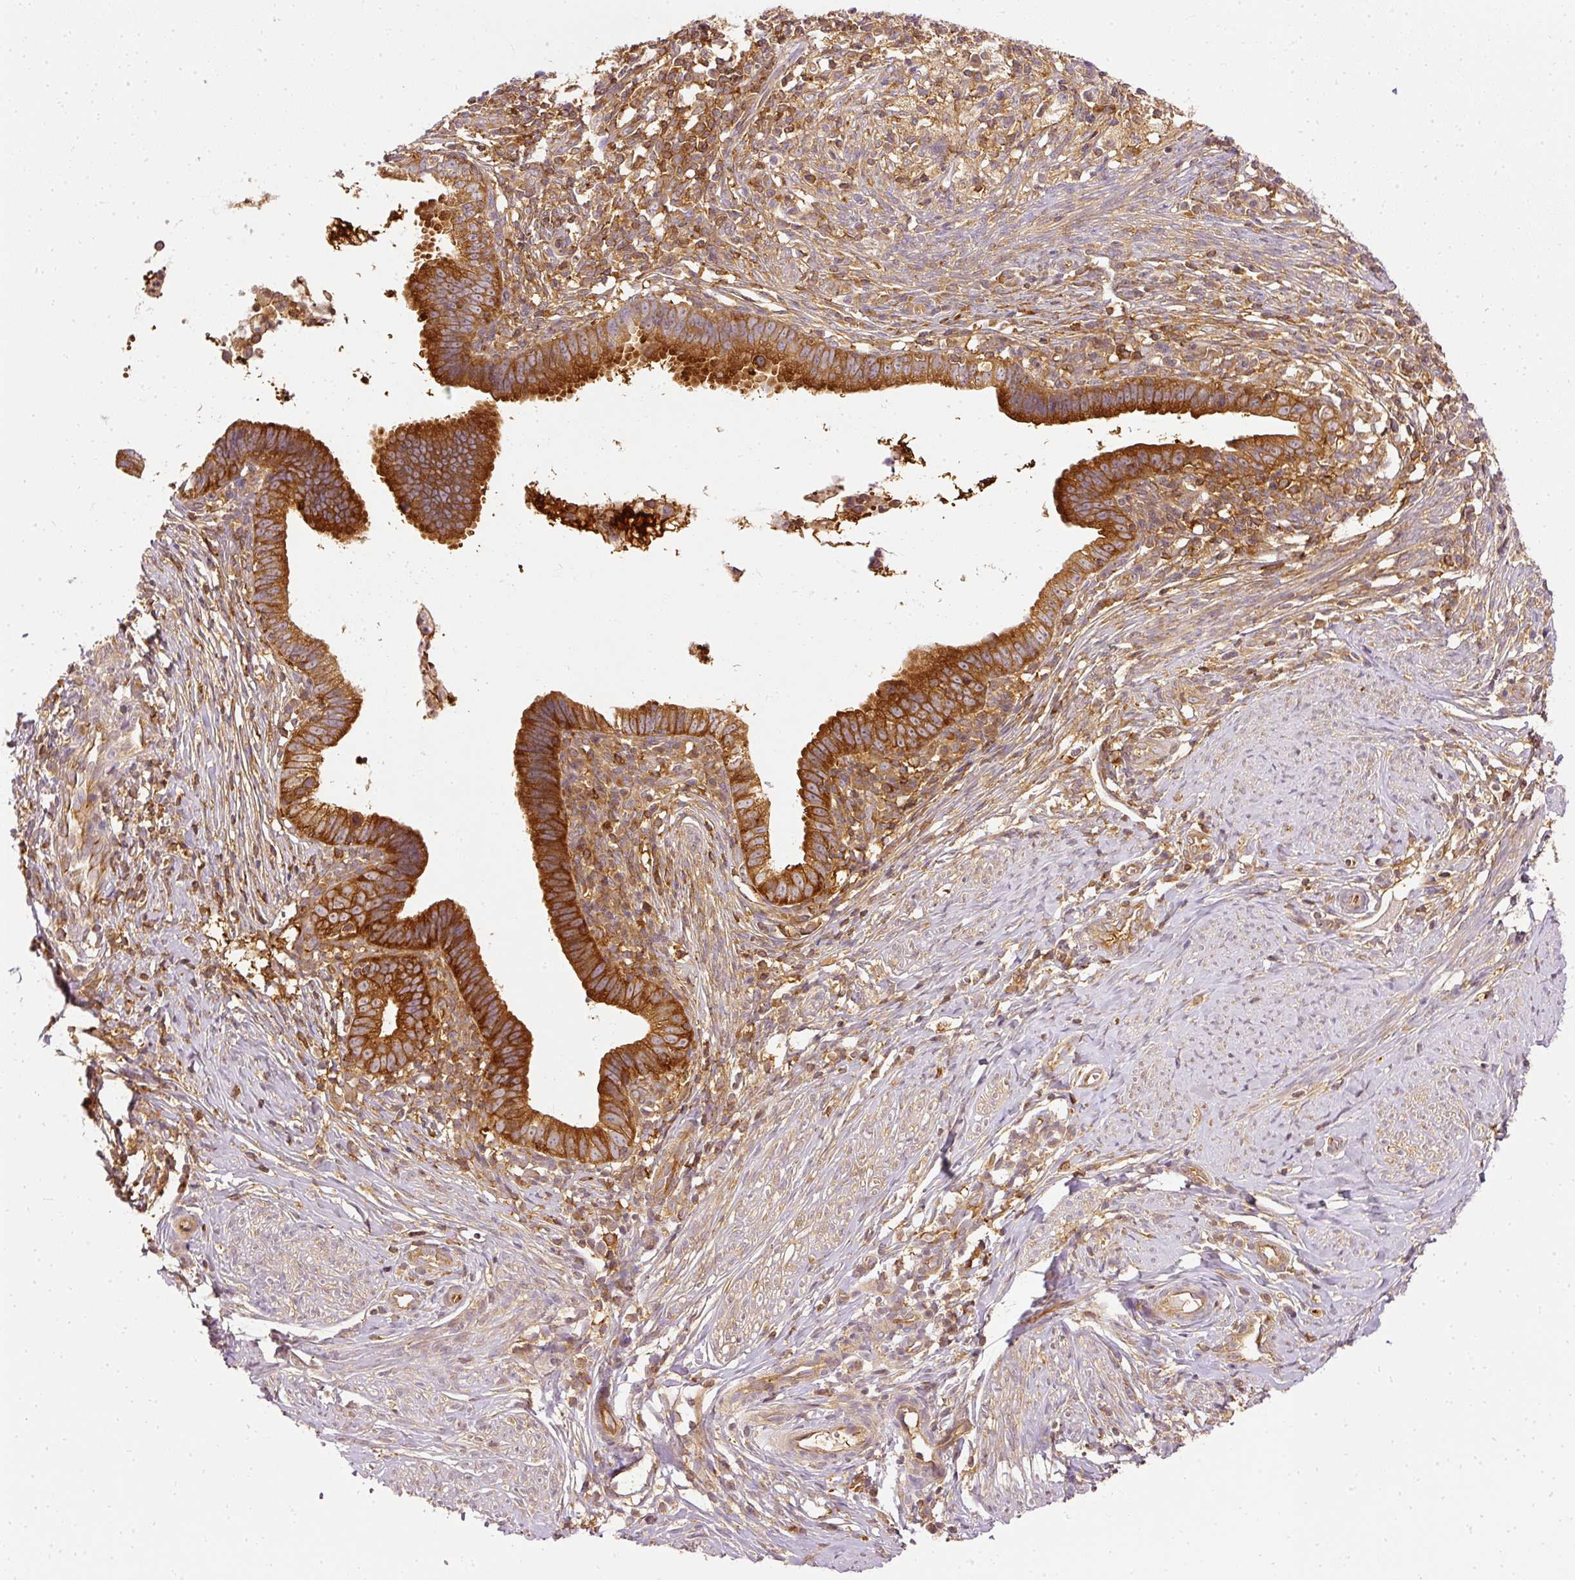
{"staining": {"intensity": "strong", "quantity": "25%-75%", "location": "cytoplasmic/membranous"}, "tissue": "cervical cancer", "cell_type": "Tumor cells", "image_type": "cancer", "snomed": [{"axis": "morphology", "description": "Adenocarcinoma, NOS"}, {"axis": "topography", "description": "Cervix"}], "caption": "Protein analysis of cervical adenocarcinoma tissue demonstrates strong cytoplasmic/membranous staining in approximately 25%-75% of tumor cells.", "gene": "ARMH3", "patient": {"sex": "female", "age": 36}}